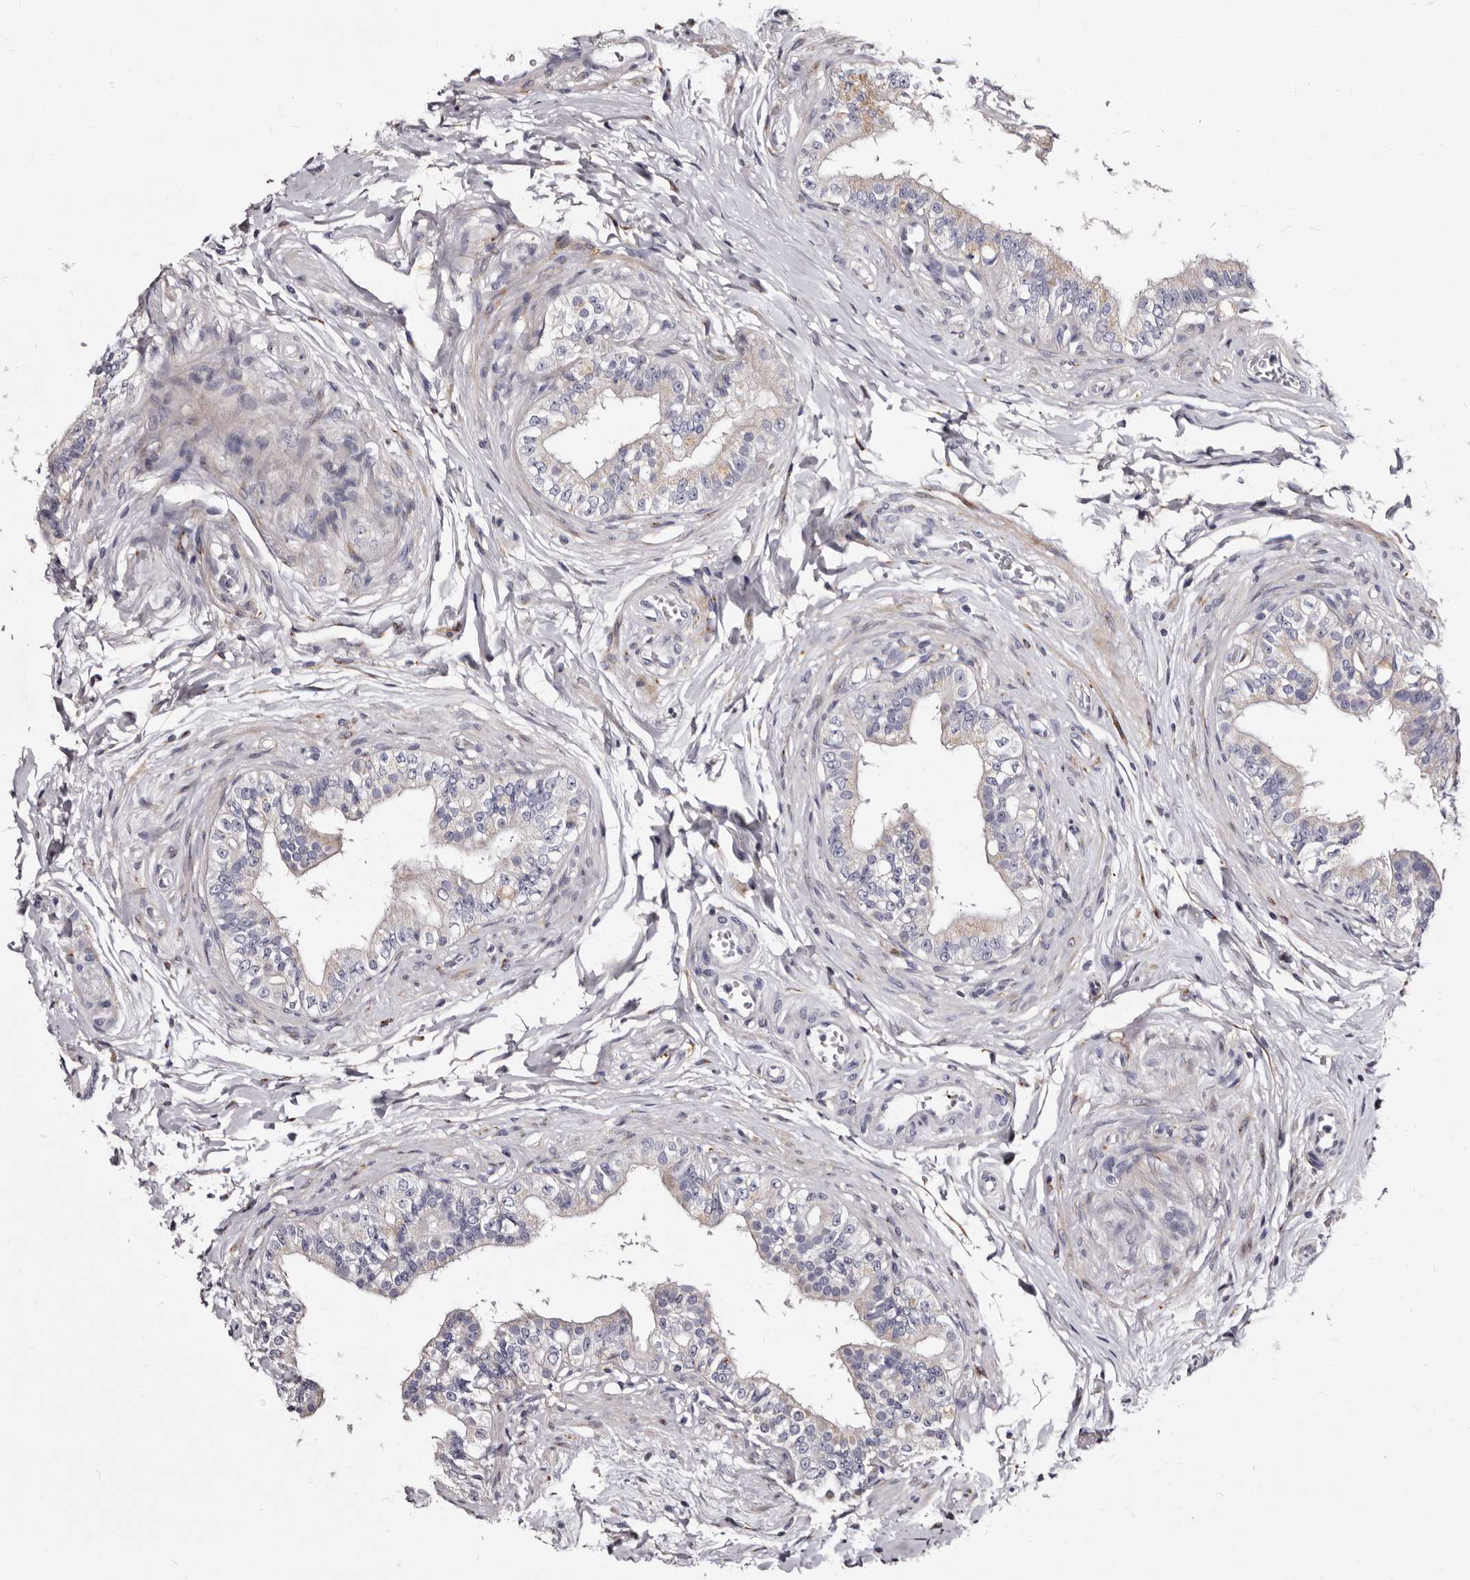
{"staining": {"intensity": "negative", "quantity": "none", "location": "none"}, "tissue": "epididymis", "cell_type": "Glandular cells", "image_type": "normal", "snomed": [{"axis": "morphology", "description": "Normal tissue, NOS"}, {"axis": "topography", "description": "Testis"}, {"axis": "topography", "description": "Epididymis"}], "caption": "Immunohistochemistry (IHC) of normal human epididymis exhibits no staining in glandular cells. Nuclei are stained in blue.", "gene": "AUNIP", "patient": {"sex": "male", "age": 36}}